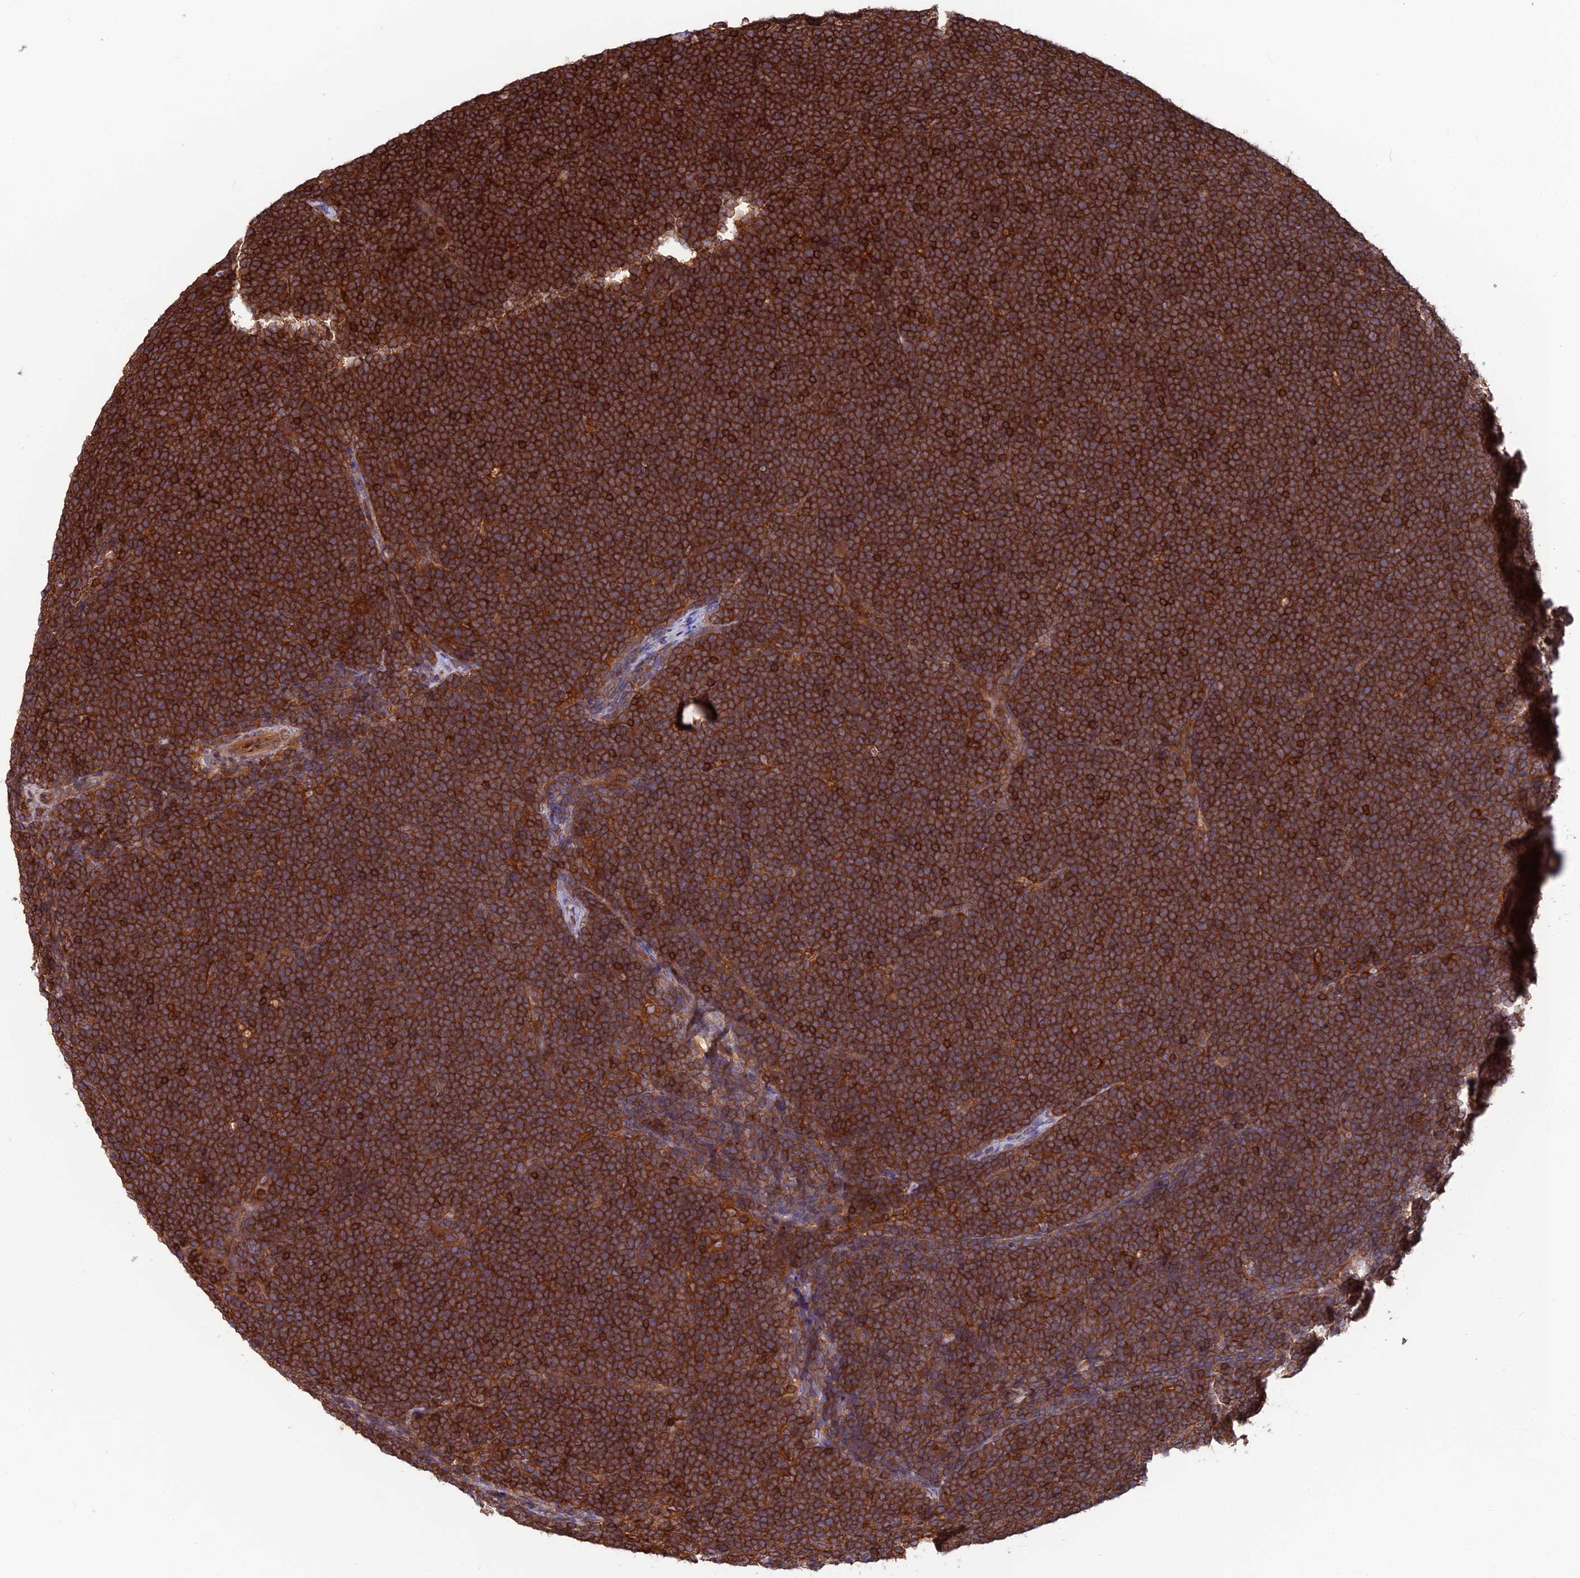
{"staining": {"intensity": "strong", "quantity": ">75%", "location": "cytoplasmic/membranous"}, "tissue": "lymphoma", "cell_type": "Tumor cells", "image_type": "cancer", "snomed": [{"axis": "morphology", "description": "Malignant lymphoma, non-Hodgkin's type, High grade"}, {"axis": "topography", "description": "Lymph node"}], "caption": "Immunohistochemical staining of lymphoma displays high levels of strong cytoplasmic/membranous positivity in about >75% of tumor cells.", "gene": "WDR1", "patient": {"sex": "male", "age": 13}}